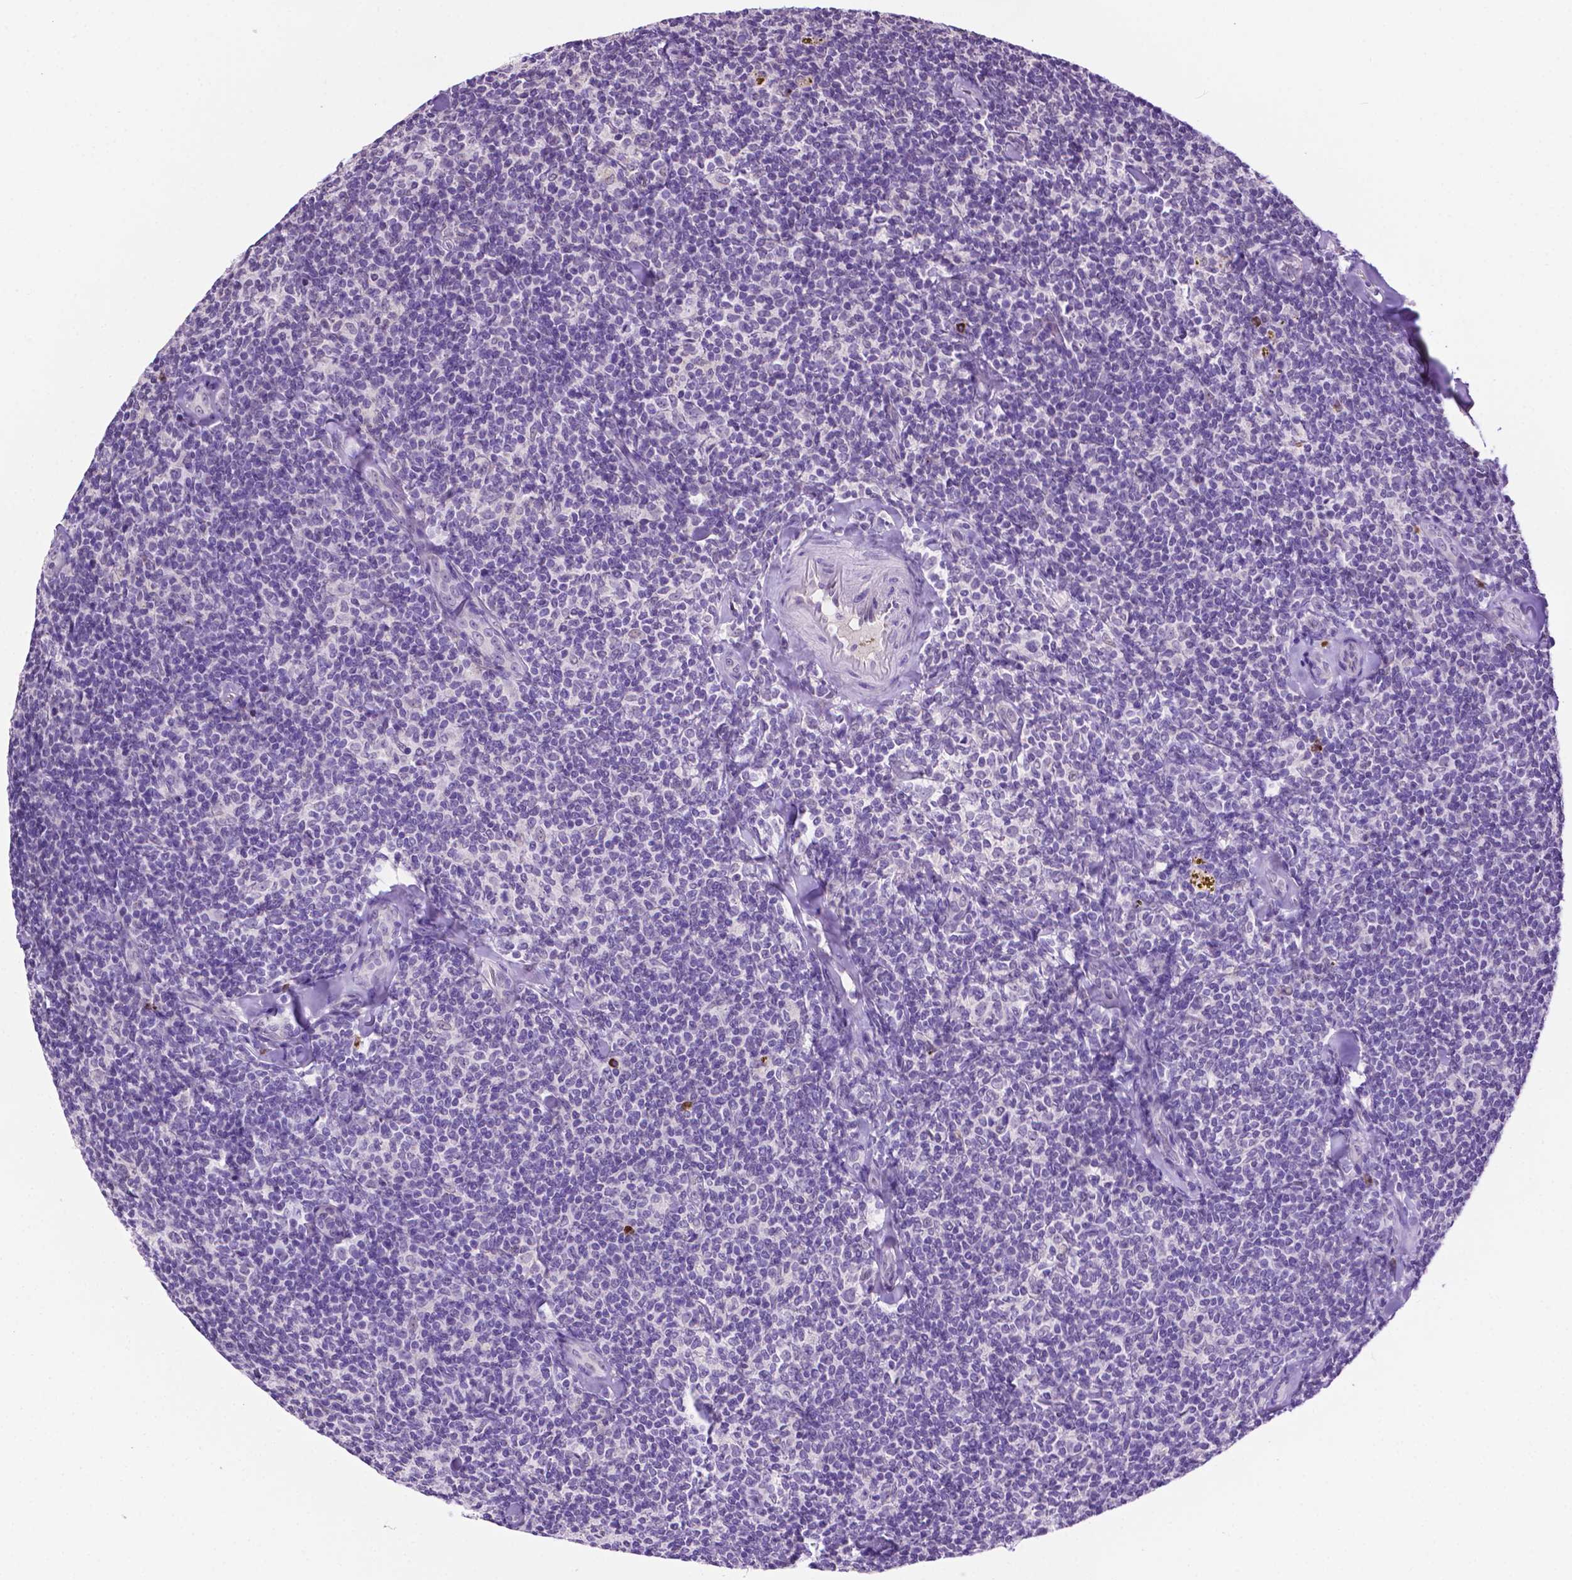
{"staining": {"intensity": "negative", "quantity": "none", "location": "none"}, "tissue": "lymphoma", "cell_type": "Tumor cells", "image_type": "cancer", "snomed": [{"axis": "morphology", "description": "Malignant lymphoma, non-Hodgkin's type, Low grade"}, {"axis": "topography", "description": "Lymph node"}], "caption": "Immunohistochemical staining of human malignant lymphoma, non-Hodgkin's type (low-grade) reveals no significant positivity in tumor cells.", "gene": "MMP27", "patient": {"sex": "female", "age": 56}}